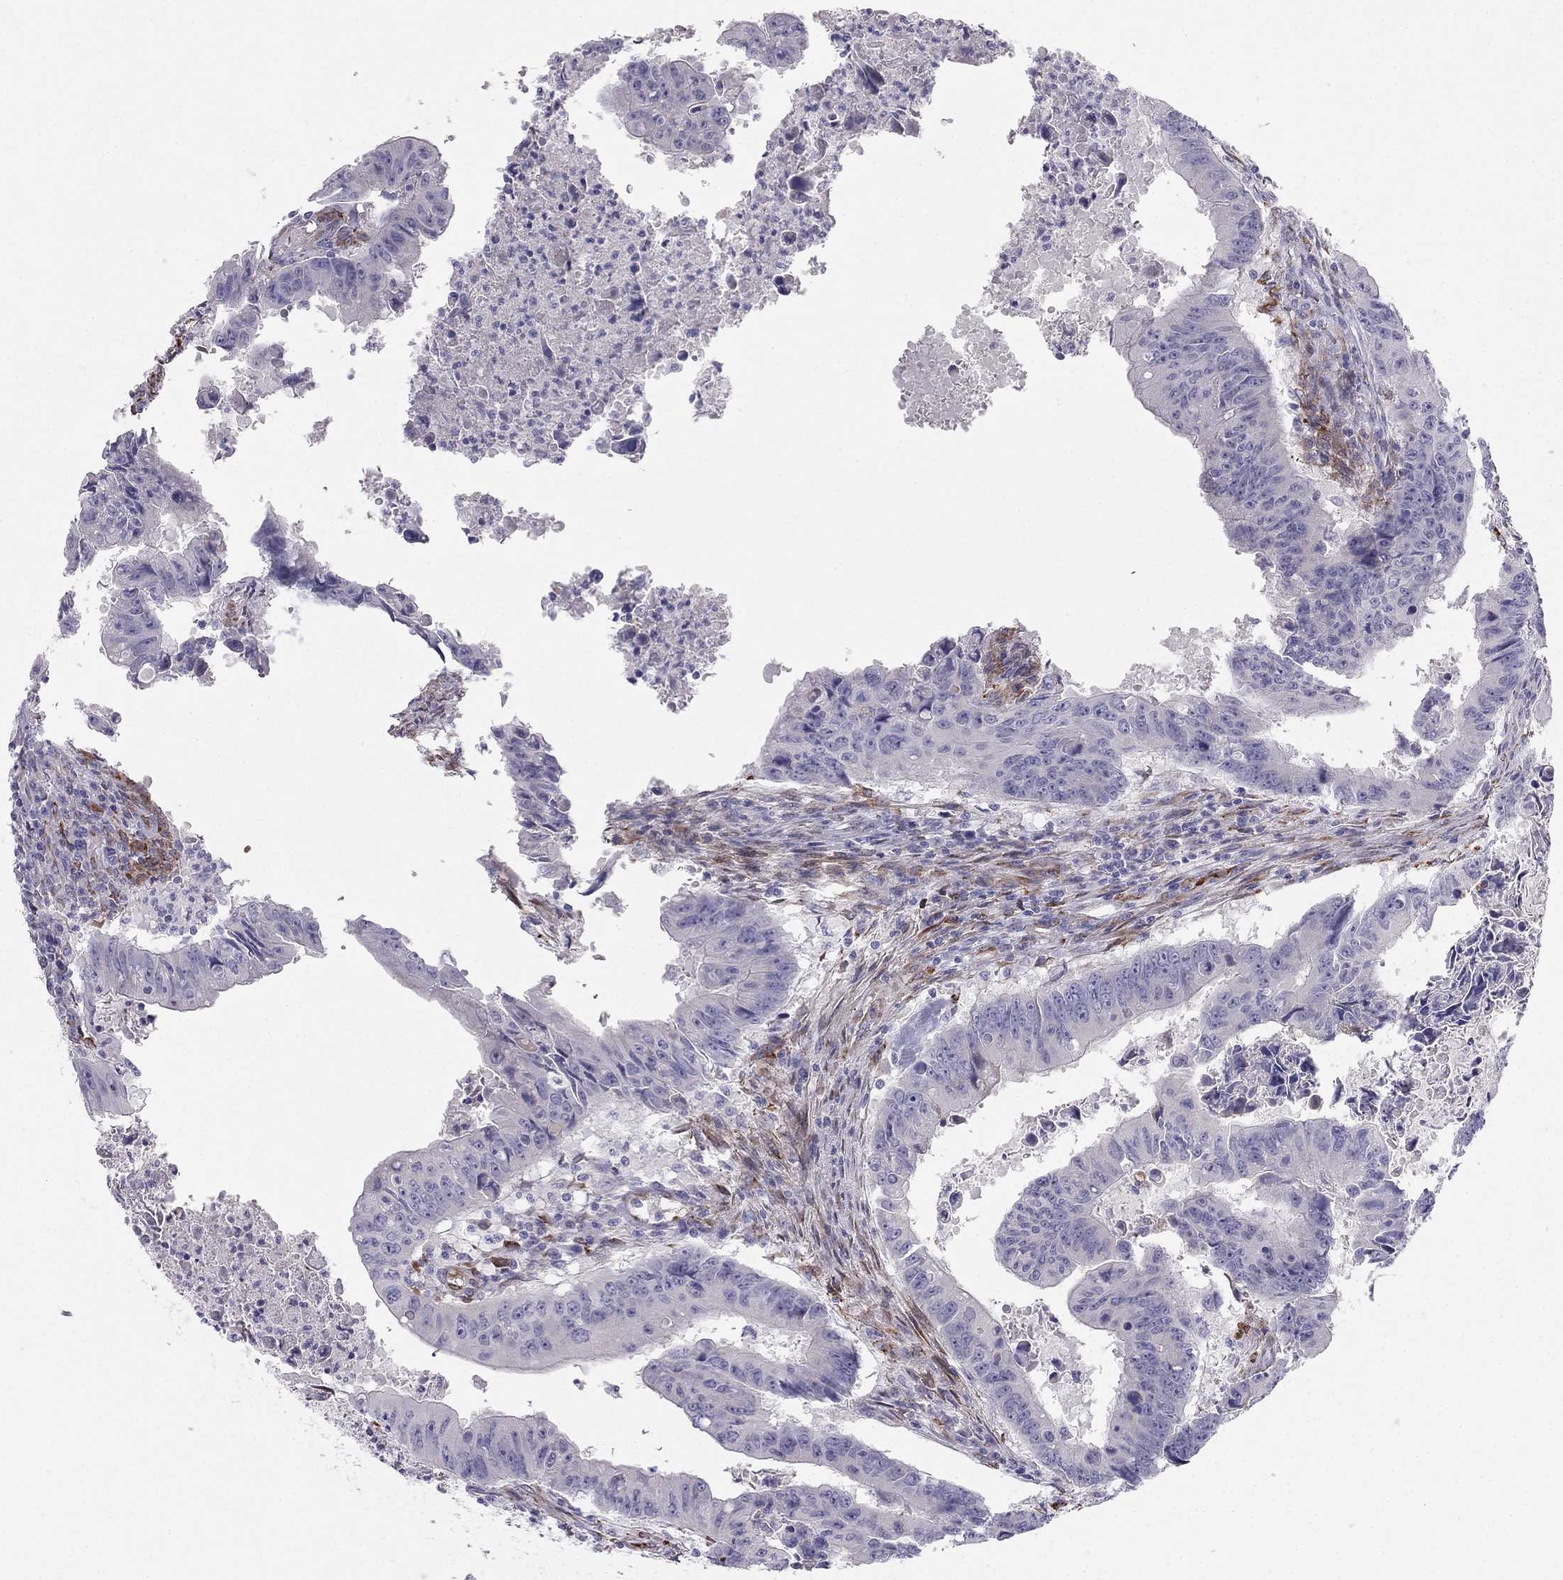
{"staining": {"intensity": "negative", "quantity": "none", "location": "none"}, "tissue": "colorectal cancer", "cell_type": "Tumor cells", "image_type": "cancer", "snomed": [{"axis": "morphology", "description": "Adenocarcinoma, NOS"}, {"axis": "topography", "description": "Colon"}], "caption": "DAB (3,3'-diaminobenzidine) immunohistochemical staining of colorectal cancer (adenocarcinoma) exhibits no significant positivity in tumor cells. (DAB immunohistochemistry (IHC), high magnification).", "gene": "RHD", "patient": {"sex": "female", "age": 87}}